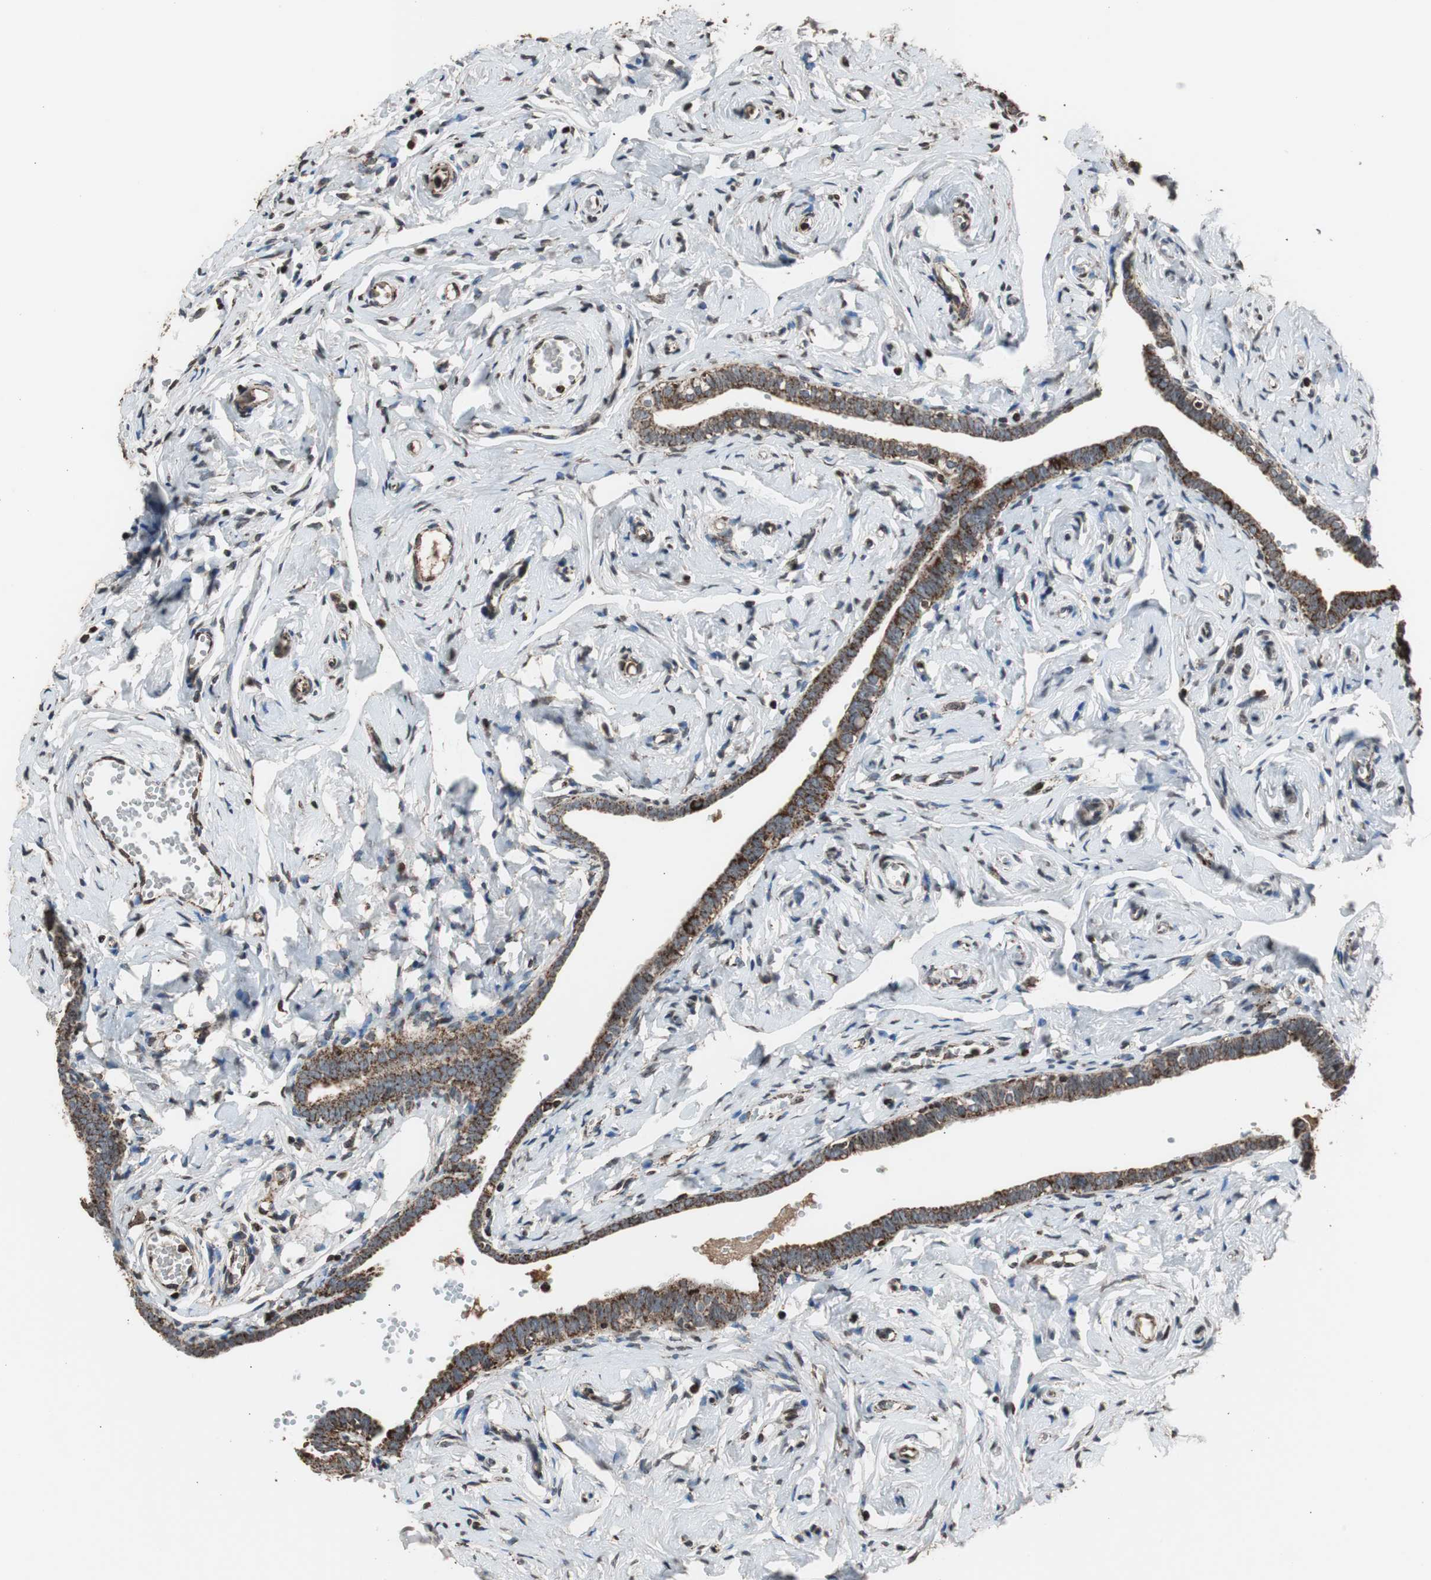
{"staining": {"intensity": "strong", "quantity": ">75%", "location": "cytoplasmic/membranous"}, "tissue": "fallopian tube", "cell_type": "Glandular cells", "image_type": "normal", "snomed": [{"axis": "morphology", "description": "Normal tissue, NOS"}, {"axis": "topography", "description": "Fallopian tube"}], "caption": "DAB (3,3'-diaminobenzidine) immunohistochemical staining of unremarkable fallopian tube reveals strong cytoplasmic/membranous protein staining in approximately >75% of glandular cells. (DAB (3,3'-diaminobenzidine) = brown stain, brightfield microscopy at high magnification).", "gene": "HSPA9", "patient": {"sex": "female", "age": 71}}